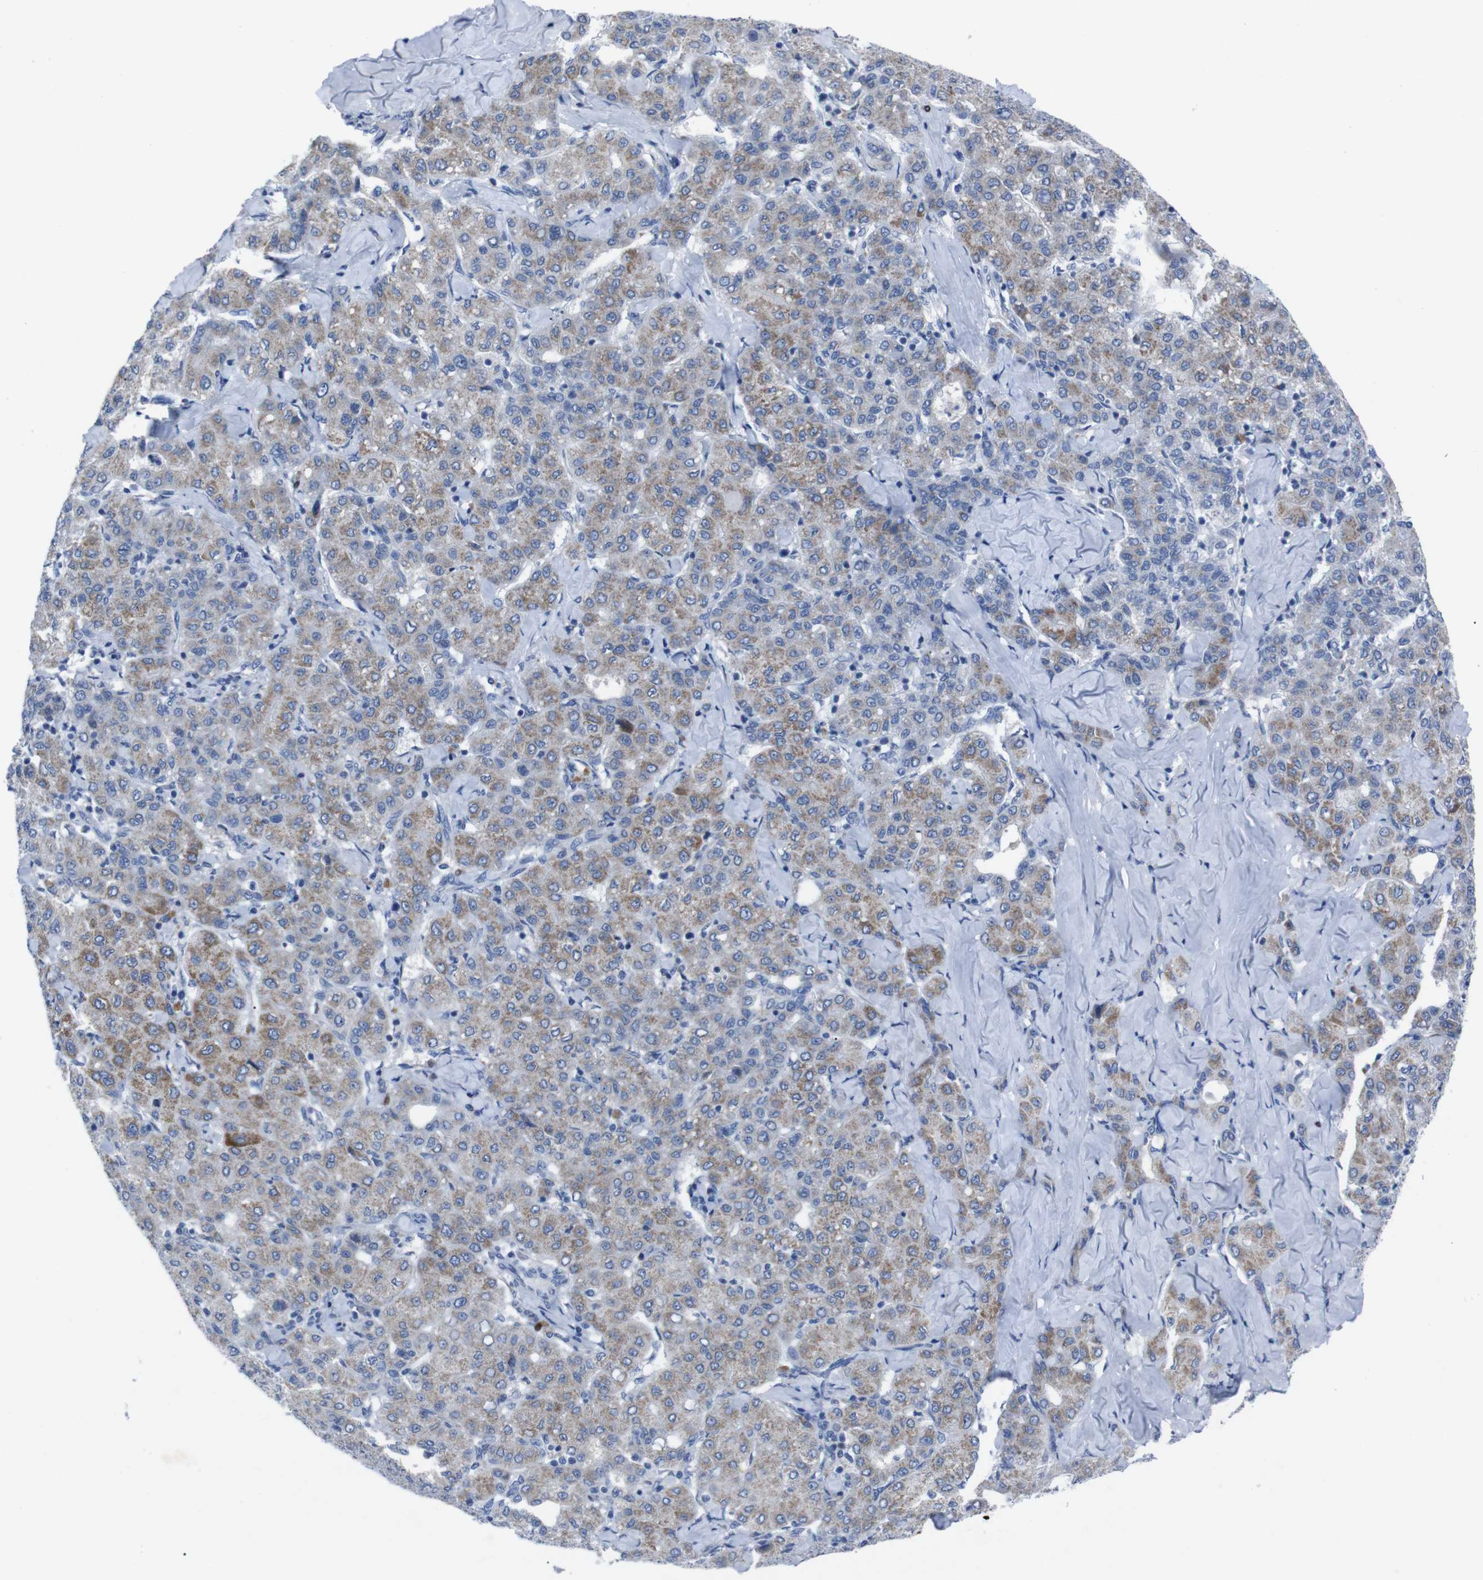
{"staining": {"intensity": "weak", "quantity": ">75%", "location": "cytoplasmic/membranous"}, "tissue": "liver cancer", "cell_type": "Tumor cells", "image_type": "cancer", "snomed": [{"axis": "morphology", "description": "Carcinoma, Hepatocellular, NOS"}, {"axis": "topography", "description": "Liver"}], "caption": "This is a photomicrograph of immunohistochemistry staining of hepatocellular carcinoma (liver), which shows weak staining in the cytoplasmic/membranous of tumor cells.", "gene": "IRF4", "patient": {"sex": "male", "age": 65}}